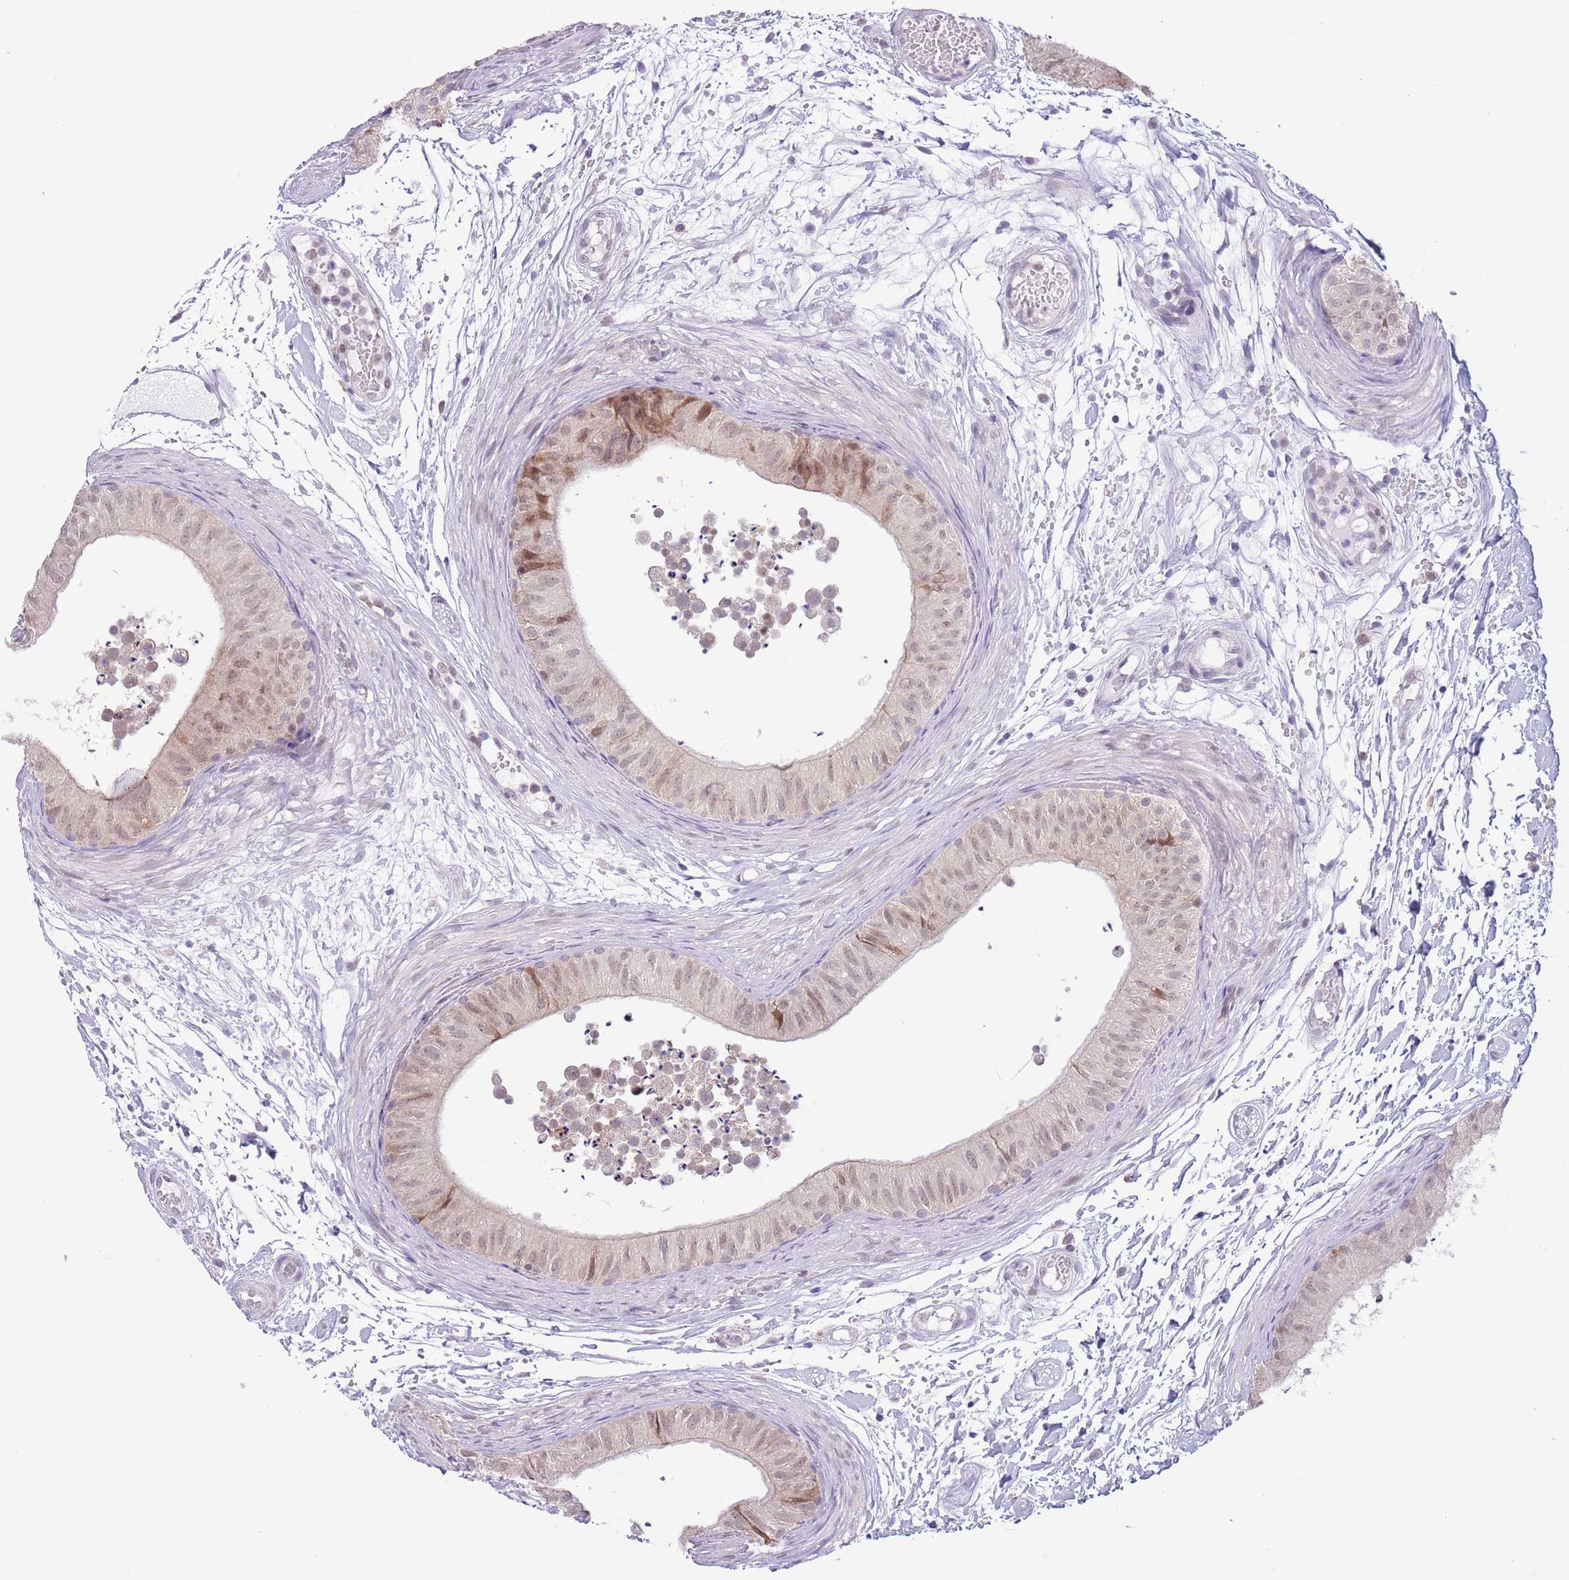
{"staining": {"intensity": "moderate", "quantity": "25%-75%", "location": "nuclear"}, "tissue": "epididymis", "cell_type": "Glandular cells", "image_type": "normal", "snomed": [{"axis": "morphology", "description": "Normal tissue, NOS"}, {"axis": "topography", "description": "Epididymis"}], "caption": "This histopathology image demonstrates immunohistochemistry staining of normal epididymis, with medium moderate nuclear positivity in approximately 25%-75% of glandular cells.", "gene": "ZNF576", "patient": {"sex": "male", "age": 15}}